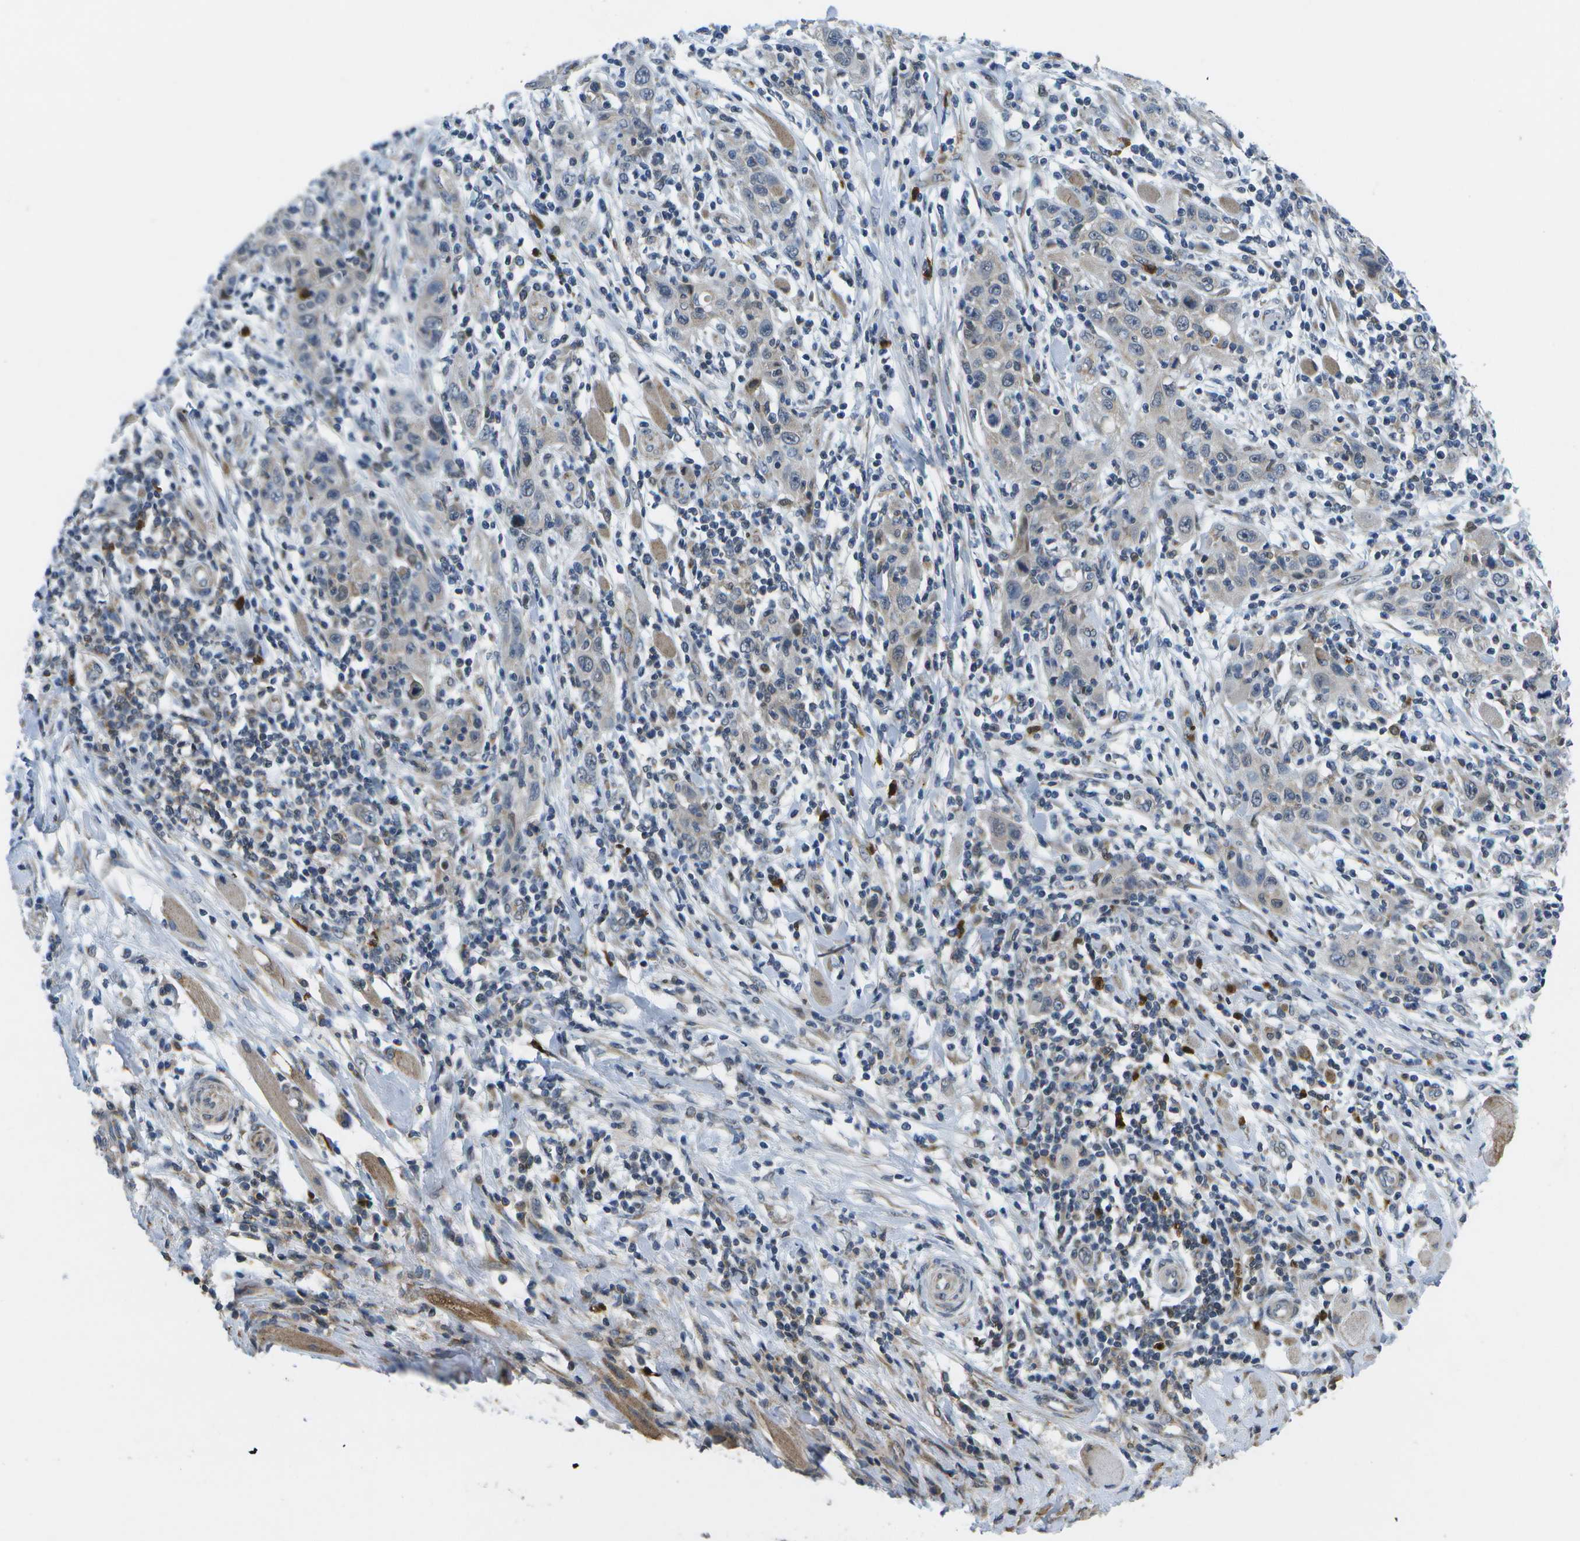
{"staining": {"intensity": "negative", "quantity": "none", "location": "none"}, "tissue": "skin cancer", "cell_type": "Tumor cells", "image_type": "cancer", "snomed": [{"axis": "morphology", "description": "Squamous cell carcinoma, NOS"}, {"axis": "topography", "description": "Skin"}], "caption": "High magnification brightfield microscopy of squamous cell carcinoma (skin) stained with DAB (3,3'-diaminobenzidine) (brown) and counterstained with hematoxylin (blue): tumor cells show no significant positivity.", "gene": "GALNT15", "patient": {"sex": "female", "age": 88}}